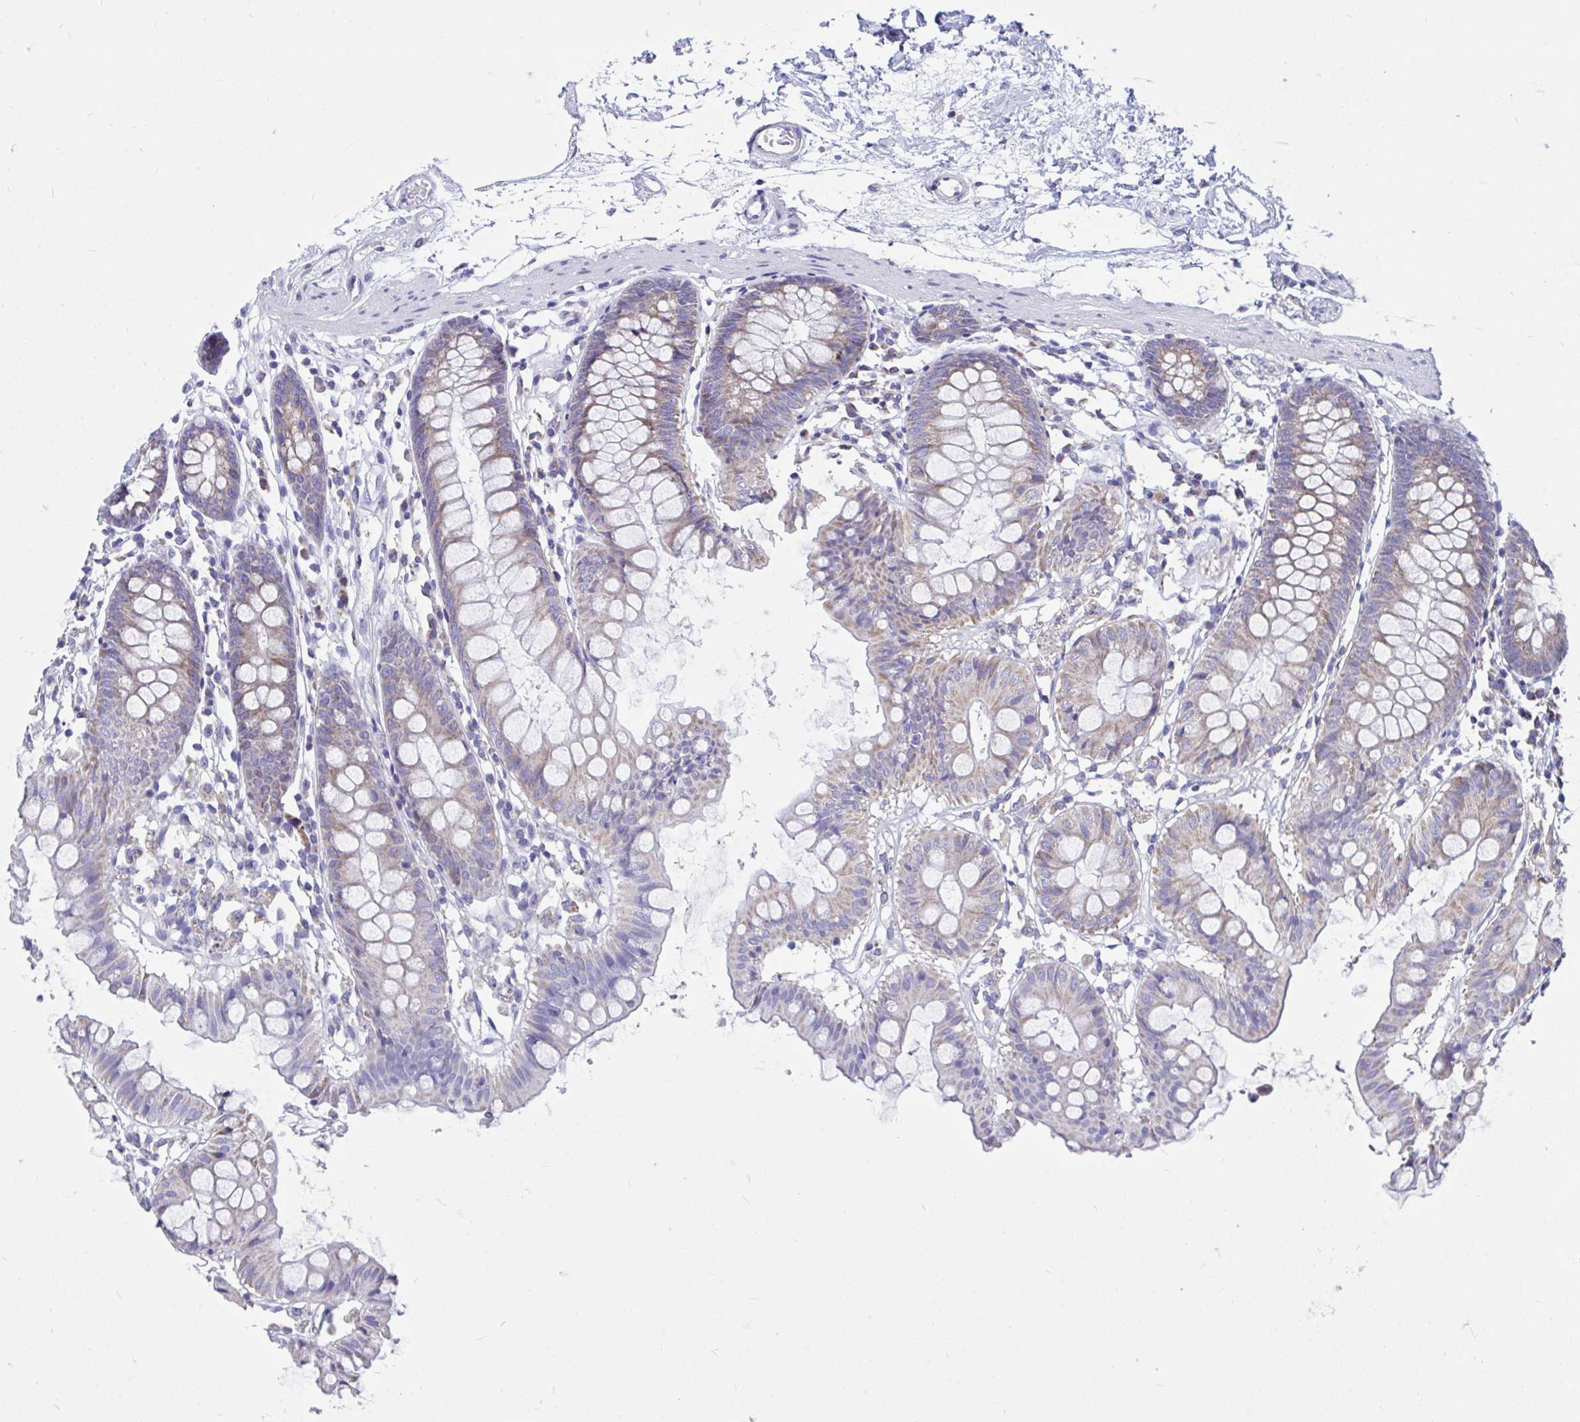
{"staining": {"intensity": "negative", "quantity": "none", "location": "none"}, "tissue": "colon", "cell_type": "Endothelial cells", "image_type": "normal", "snomed": [{"axis": "morphology", "description": "Normal tissue, NOS"}, {"axis": "topography", "description": "Colon"}], "caption": "Immunohistochemistry photomicrograph of unremarkable human colon stained for a protein (brown), which exhibits no expression in endothelial cells.", "gene": "OR13A1", "patient": {"sex": "female", "age": 84}}